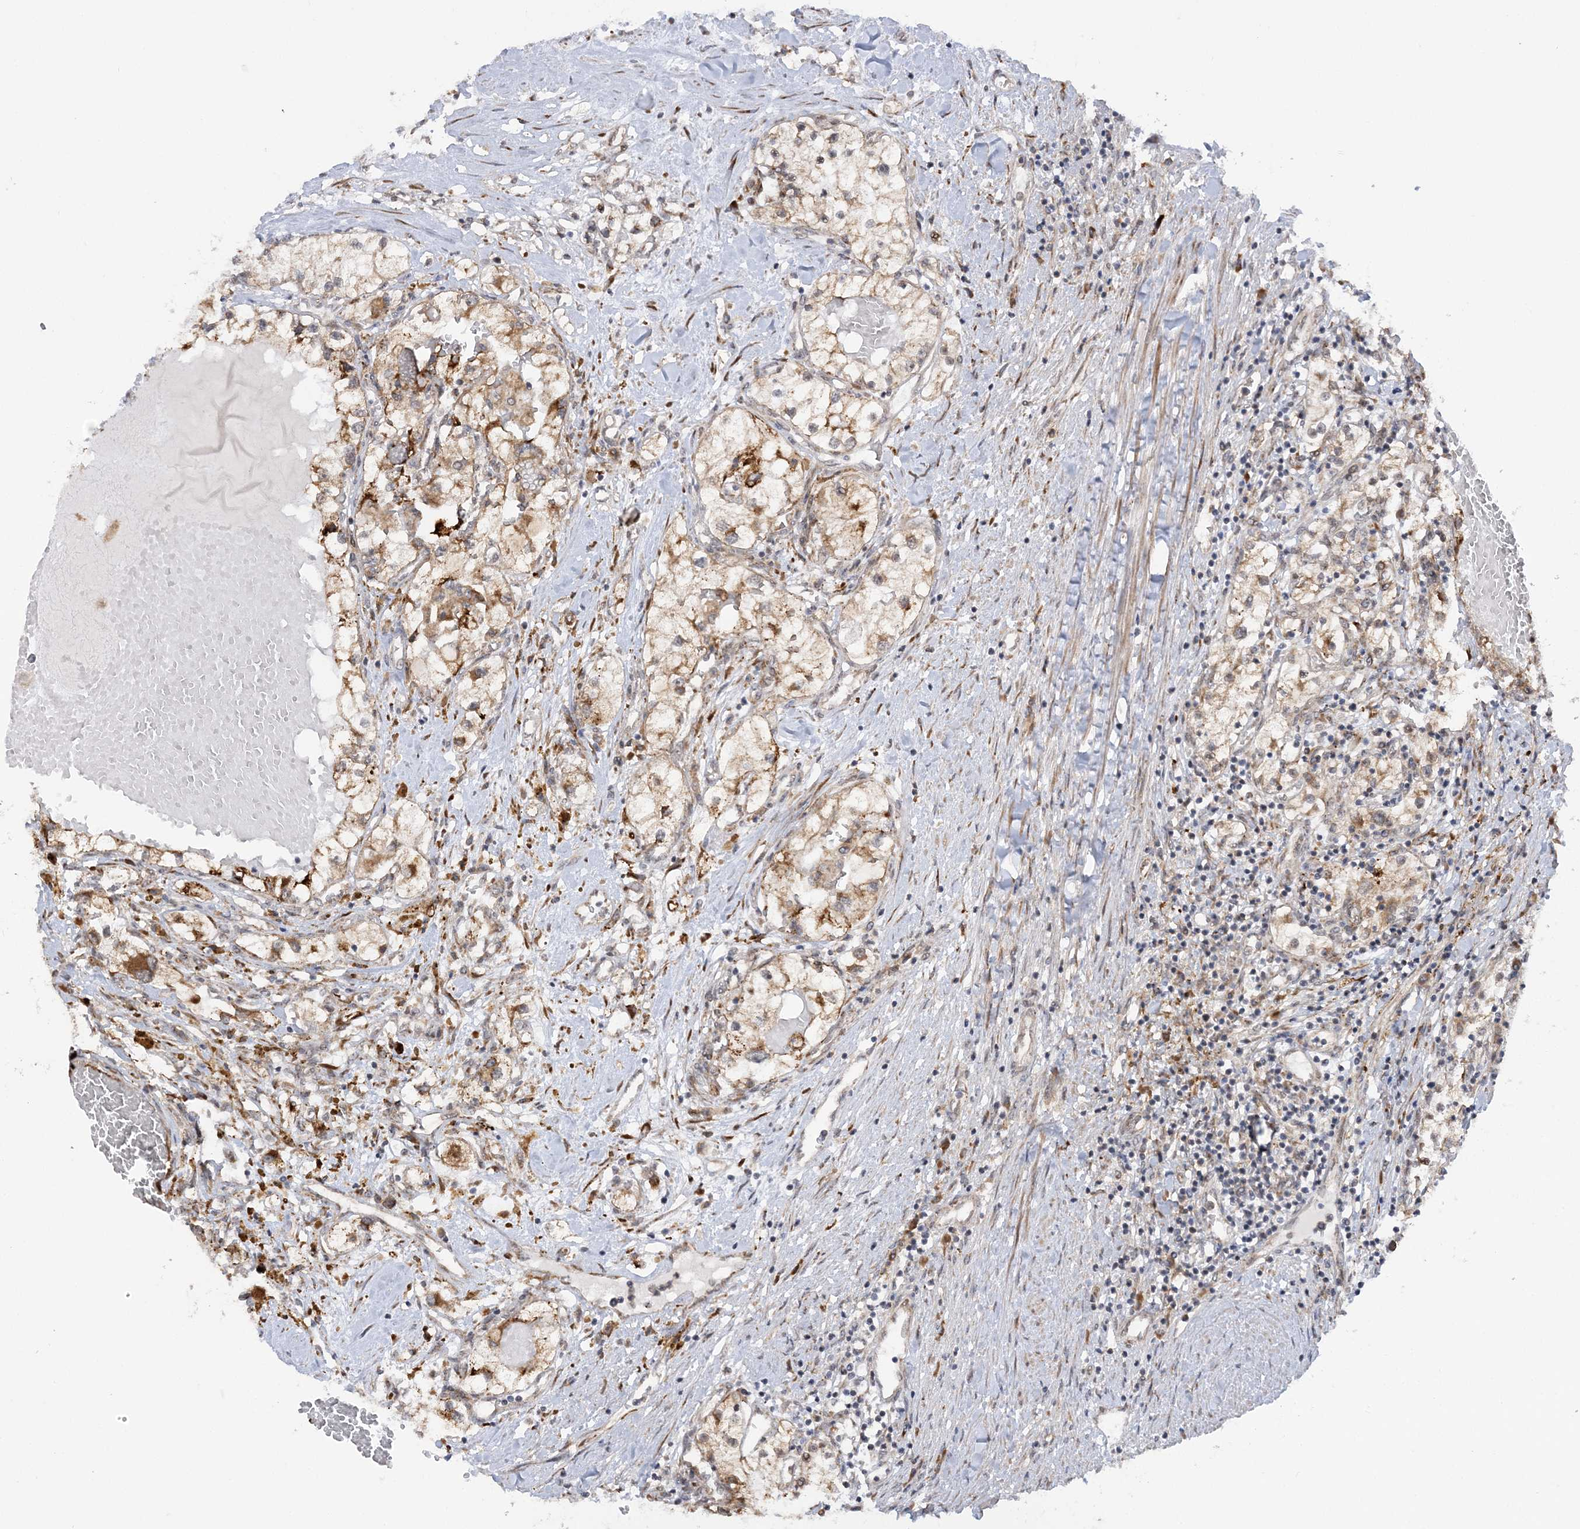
{"staining": {"intensity": "moderate", "quantity": ">75%", "location": "cytoplasmic/membranous"}, "tissue": "renal cancer", "cell_type": "Tumor cells", "image_type": "cancer", "snomed": [{"axis": "morphology", "description": "Normal tissue, NOS"}, {"axis": "morphology", "description": "Adenocarcinoma, NOS"}, {"axis": "topography", "description": "Kidney"}], "caption": "DAB (3,3'-diaminobenzidine) immunohistochemical staining of renal cancer (adenocarcinoma) displays moderate cytoplasmic/membranous protein staining in about >75% of tumor cells.", "gene": "MRPL47", "patient": {"sex": "male", "age": 68}}